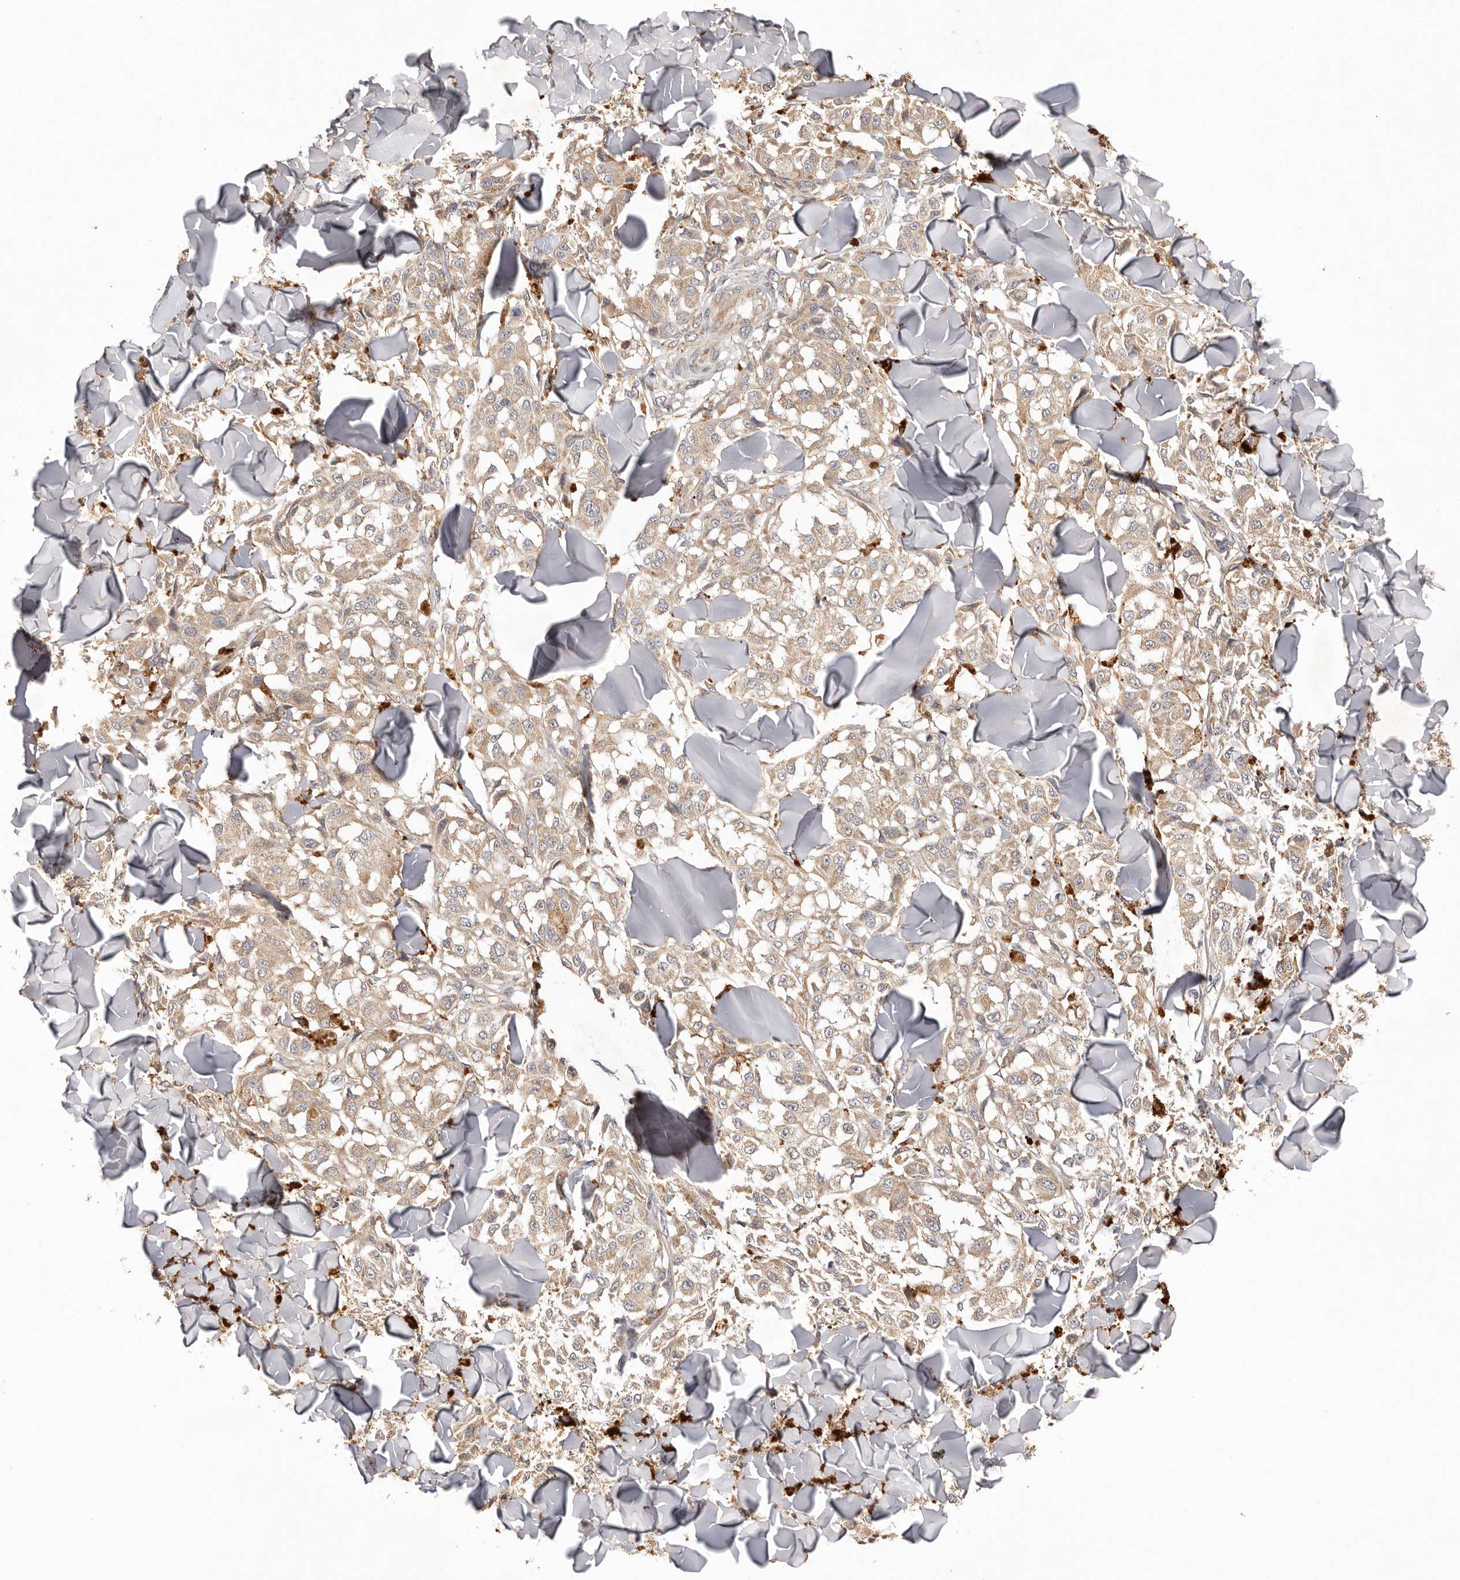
{"staining": {"intensity": "weak", "quantity": "<25%", "location": "cytoplasmic/membranous"}, "tissue": "melanoma", "cell_type": "Tumor cells", "image_type": "cancer", "snomed": [{"axis": "morphology", "description": "Malignant melanoma, NOS"}, {"axis": "topography", "description": "Skin"}], "caption": "Protein analysis of melanoma shows no significant positivity in tumor cells. The staining was performed using DAB to visualize the protein expression in brown, while the nuclei were stained in blue with hematoxylin (Magnification: 20x).", "gene": "UBR2", "patient": {"sex": "female", "age": 64}}